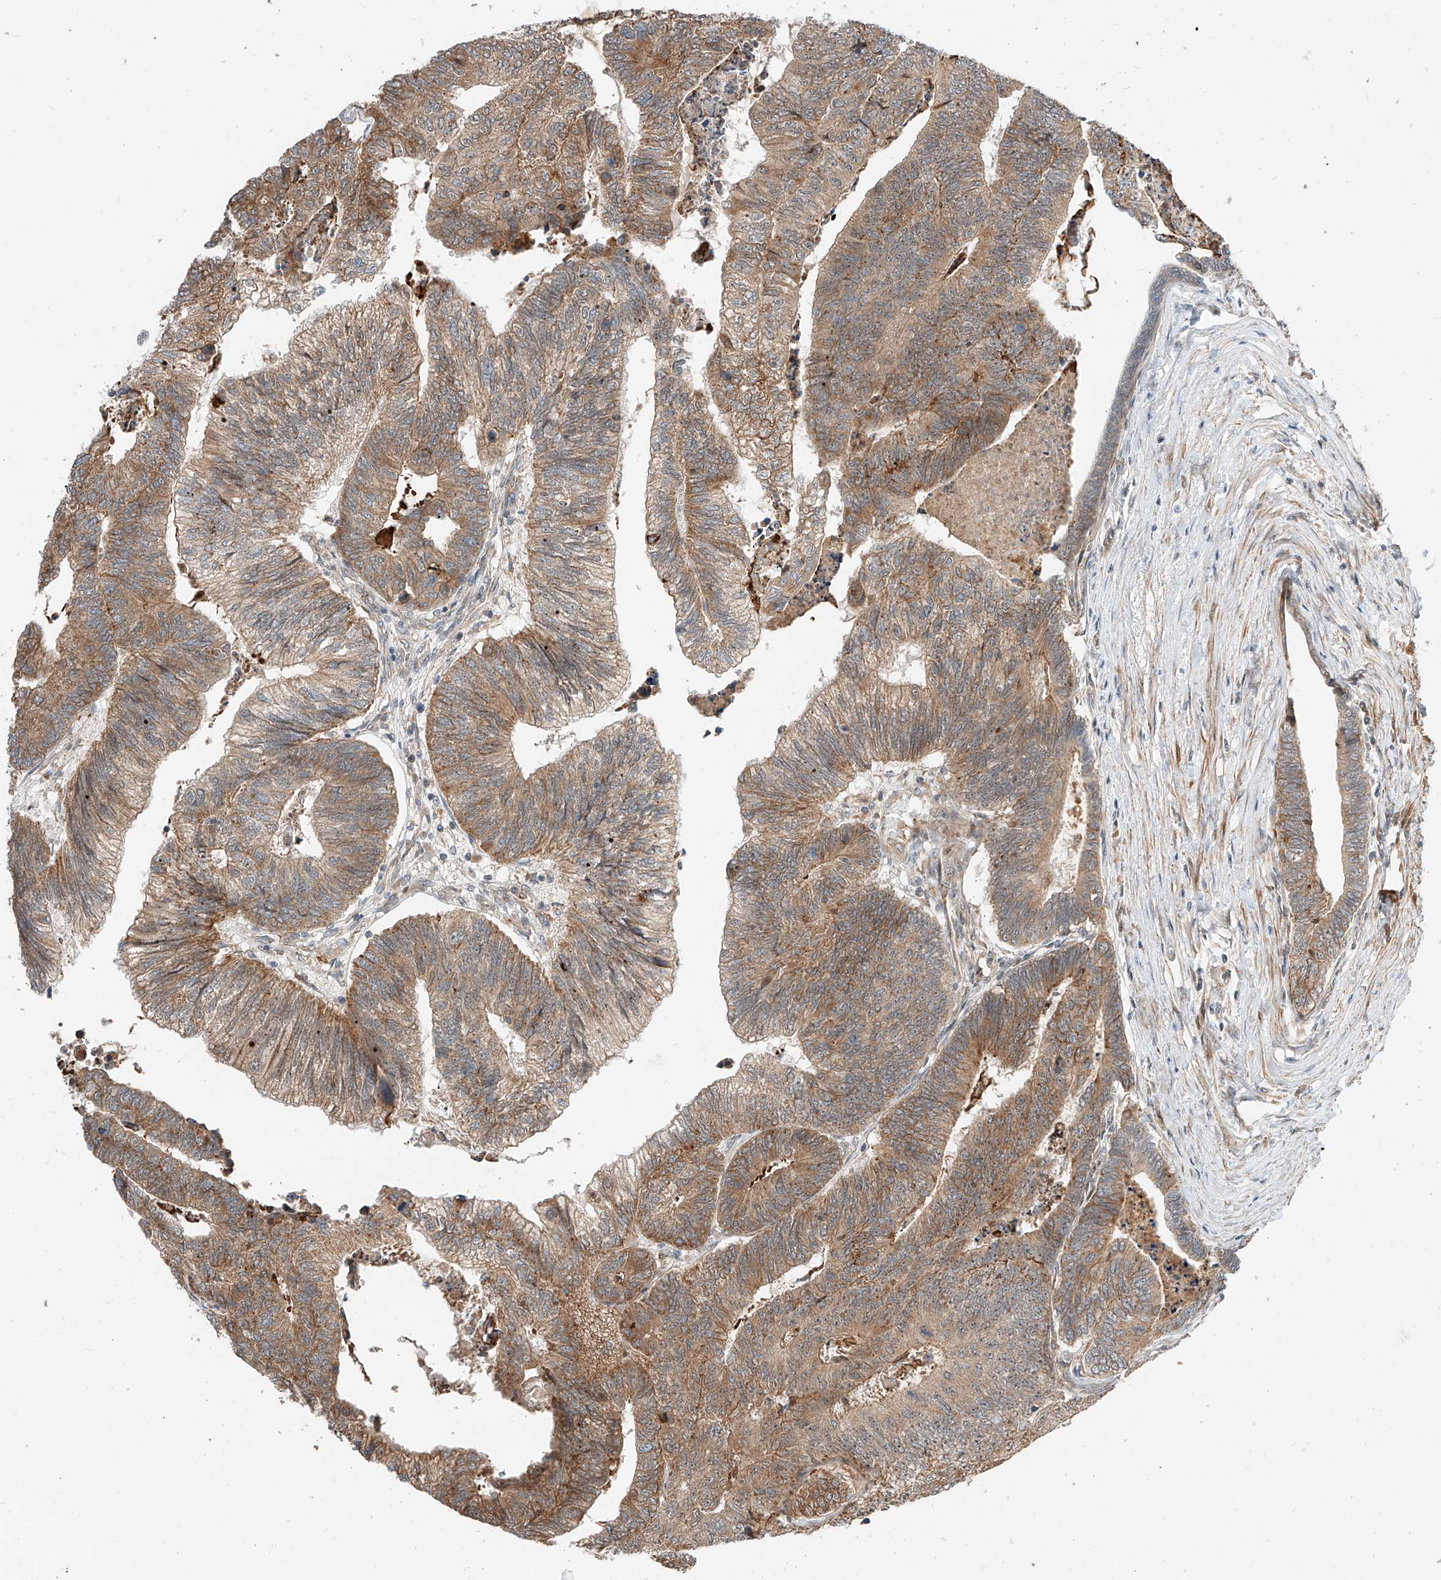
{"staining": {"intensity": "moderate", "quantity": ">75%", "location": "cytoplasmic/membranous"}, "tissue": "colorectal cancer", "cell_type": "Tumor cells", "image_type": "cancer", "snomed": [{"axis": "morphology", "description": "Adenocarcinoma, NOS"}, {"axis": "topography", "description": "Colon"}], "caption": "Human colorectal adenocarcinoma stained with a protein marker shows moderate staining in tumor cells.", "gene": "CPAMD8", "patient": {"sex": "female", "age": 67}}